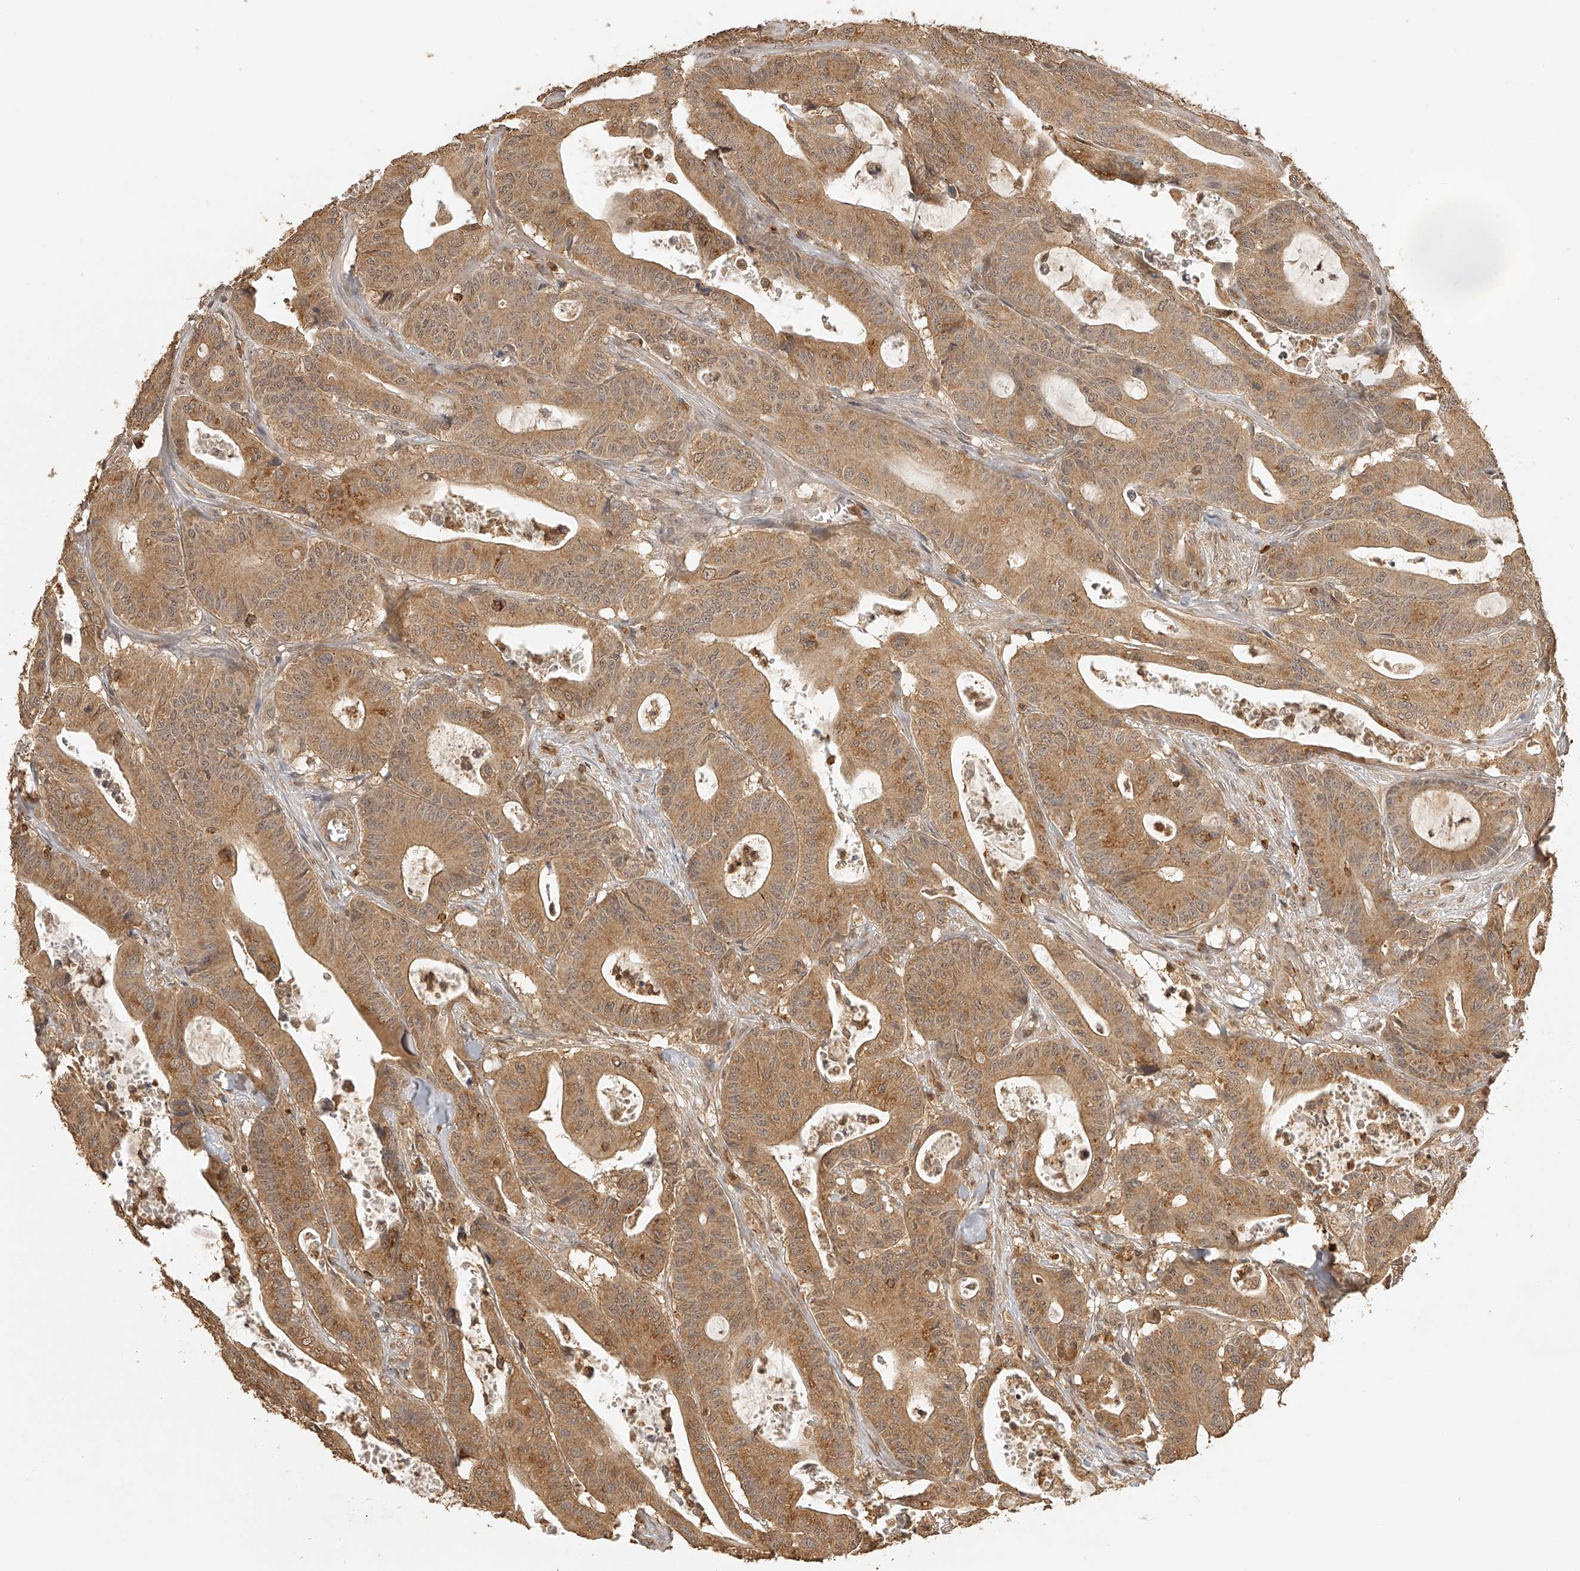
{"staining": {"intensity": "moderate", "quantity": ">75%", "location": "cytoplasmic/membranous"}, "tissue": "colorectal cancer", "cell_type": "Tumor cells", "image_type": "cancer", "snomed": [{"axis": "morphology", "description": "Adenocarcinoma, NOS"}, {"axis": "topography", "description": "Colon"}], "caption": "Immunohistochemistry (IHC) histopathology image of adenocarcinoma (colorectal) stained for a protein (brown), which shows medium levels of moderate cytoplasmic/membranous expression in approximately >75% of tumor cells.", "gene": "BCL2L11", "patient": {"sex": "female", "age": 84}}